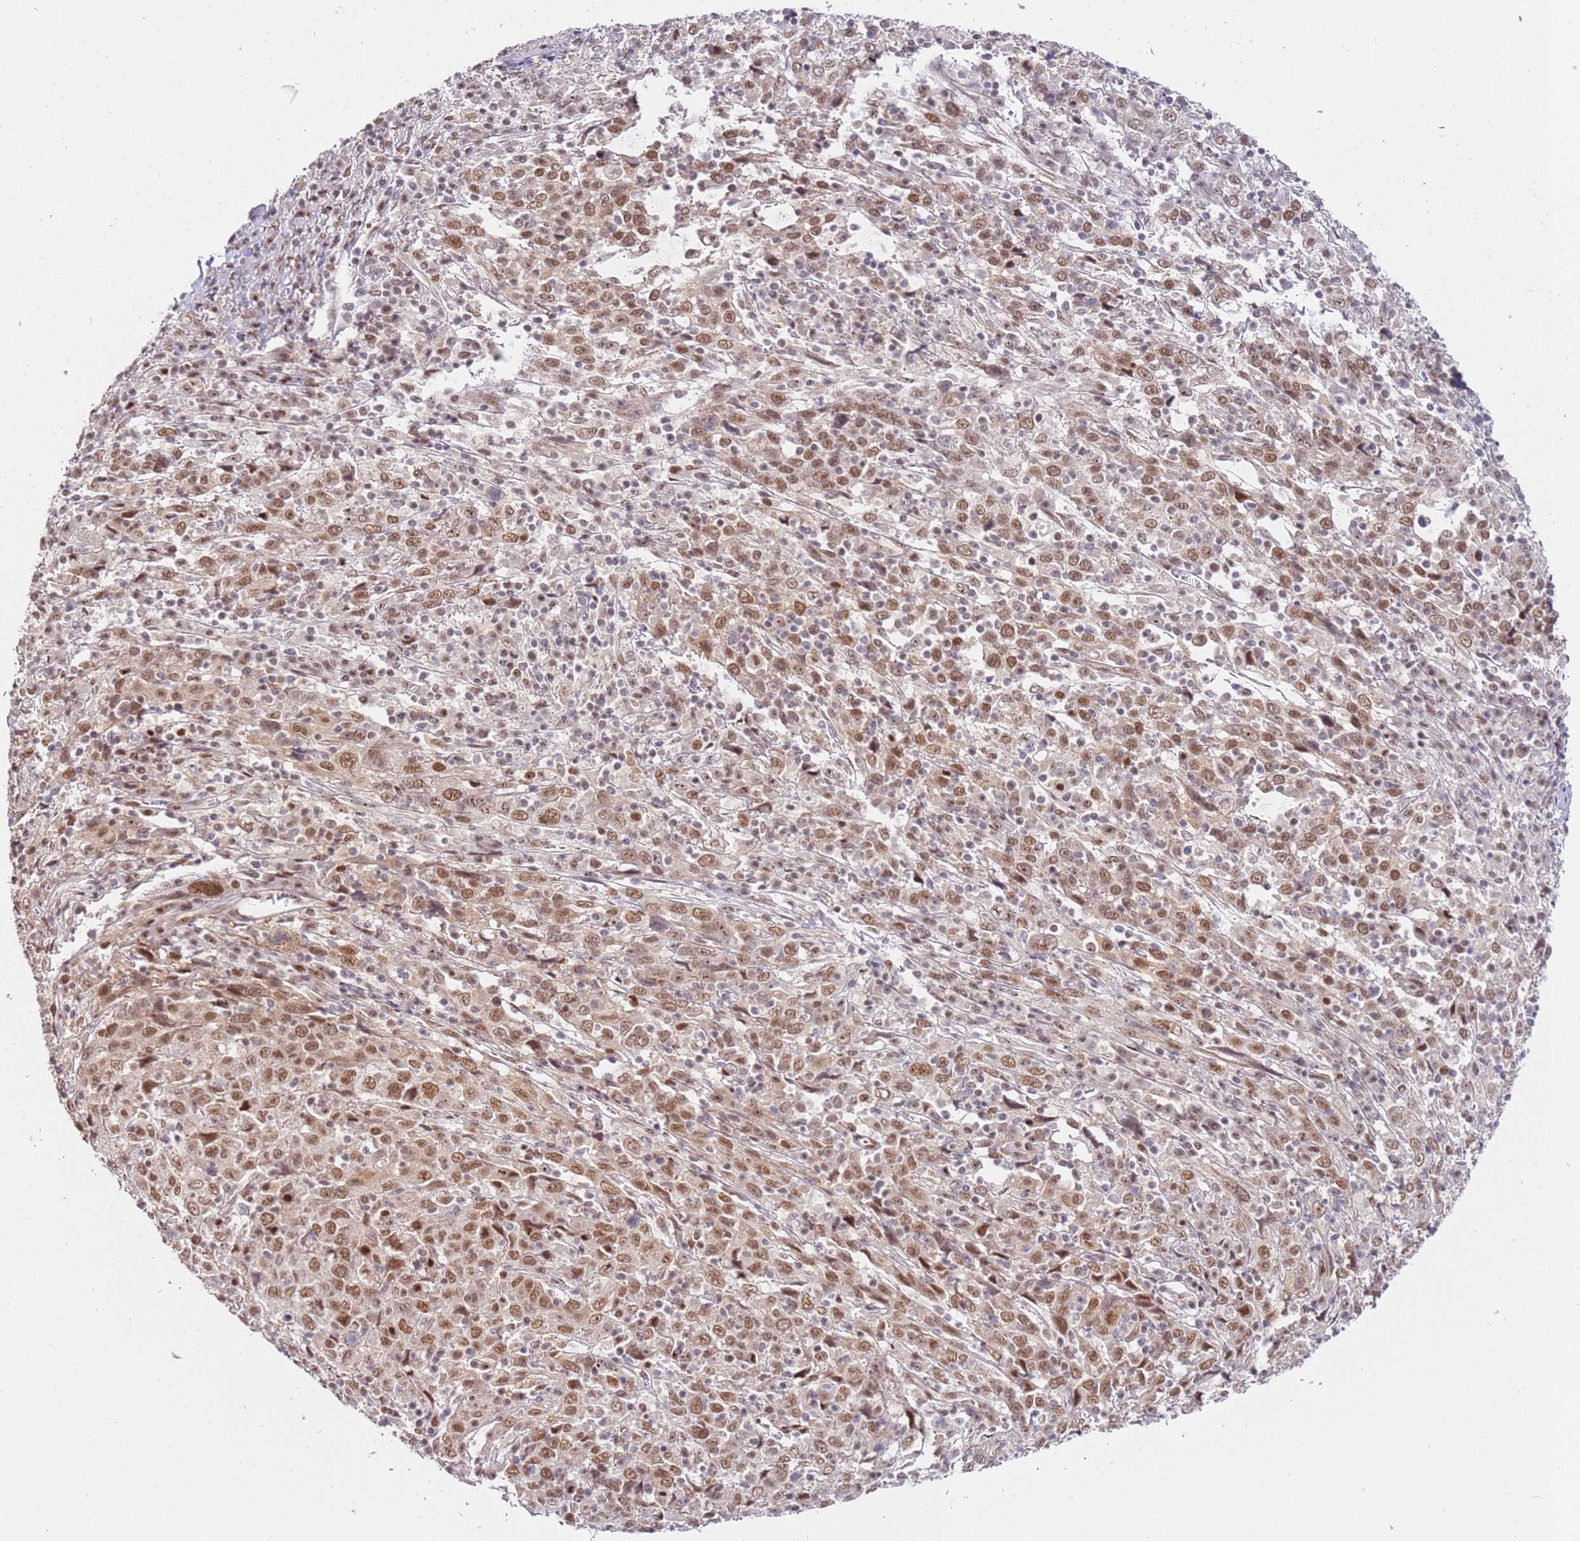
{"staining": {"intensity": "moderate", "quantity": ">75%", "location": "nuclear"}, "tissue": "cervical cancer", "cell_type": "Tumor cells", "image_type": "cancer", "snomed": [{"axis": "morphology", "description": "Squamous cell carcinoma, NOS"}, {"axis": "topography", "description": "Cervix"}], "caption": "Human cervical cancer (squamous cell carcinoma) stained with a brown dye demonstrates moderate nuclear positive staining in approximately >75% of tumor cells.", "gene": "LGALSL", "patient": {"sex": "female", "age": 46}}